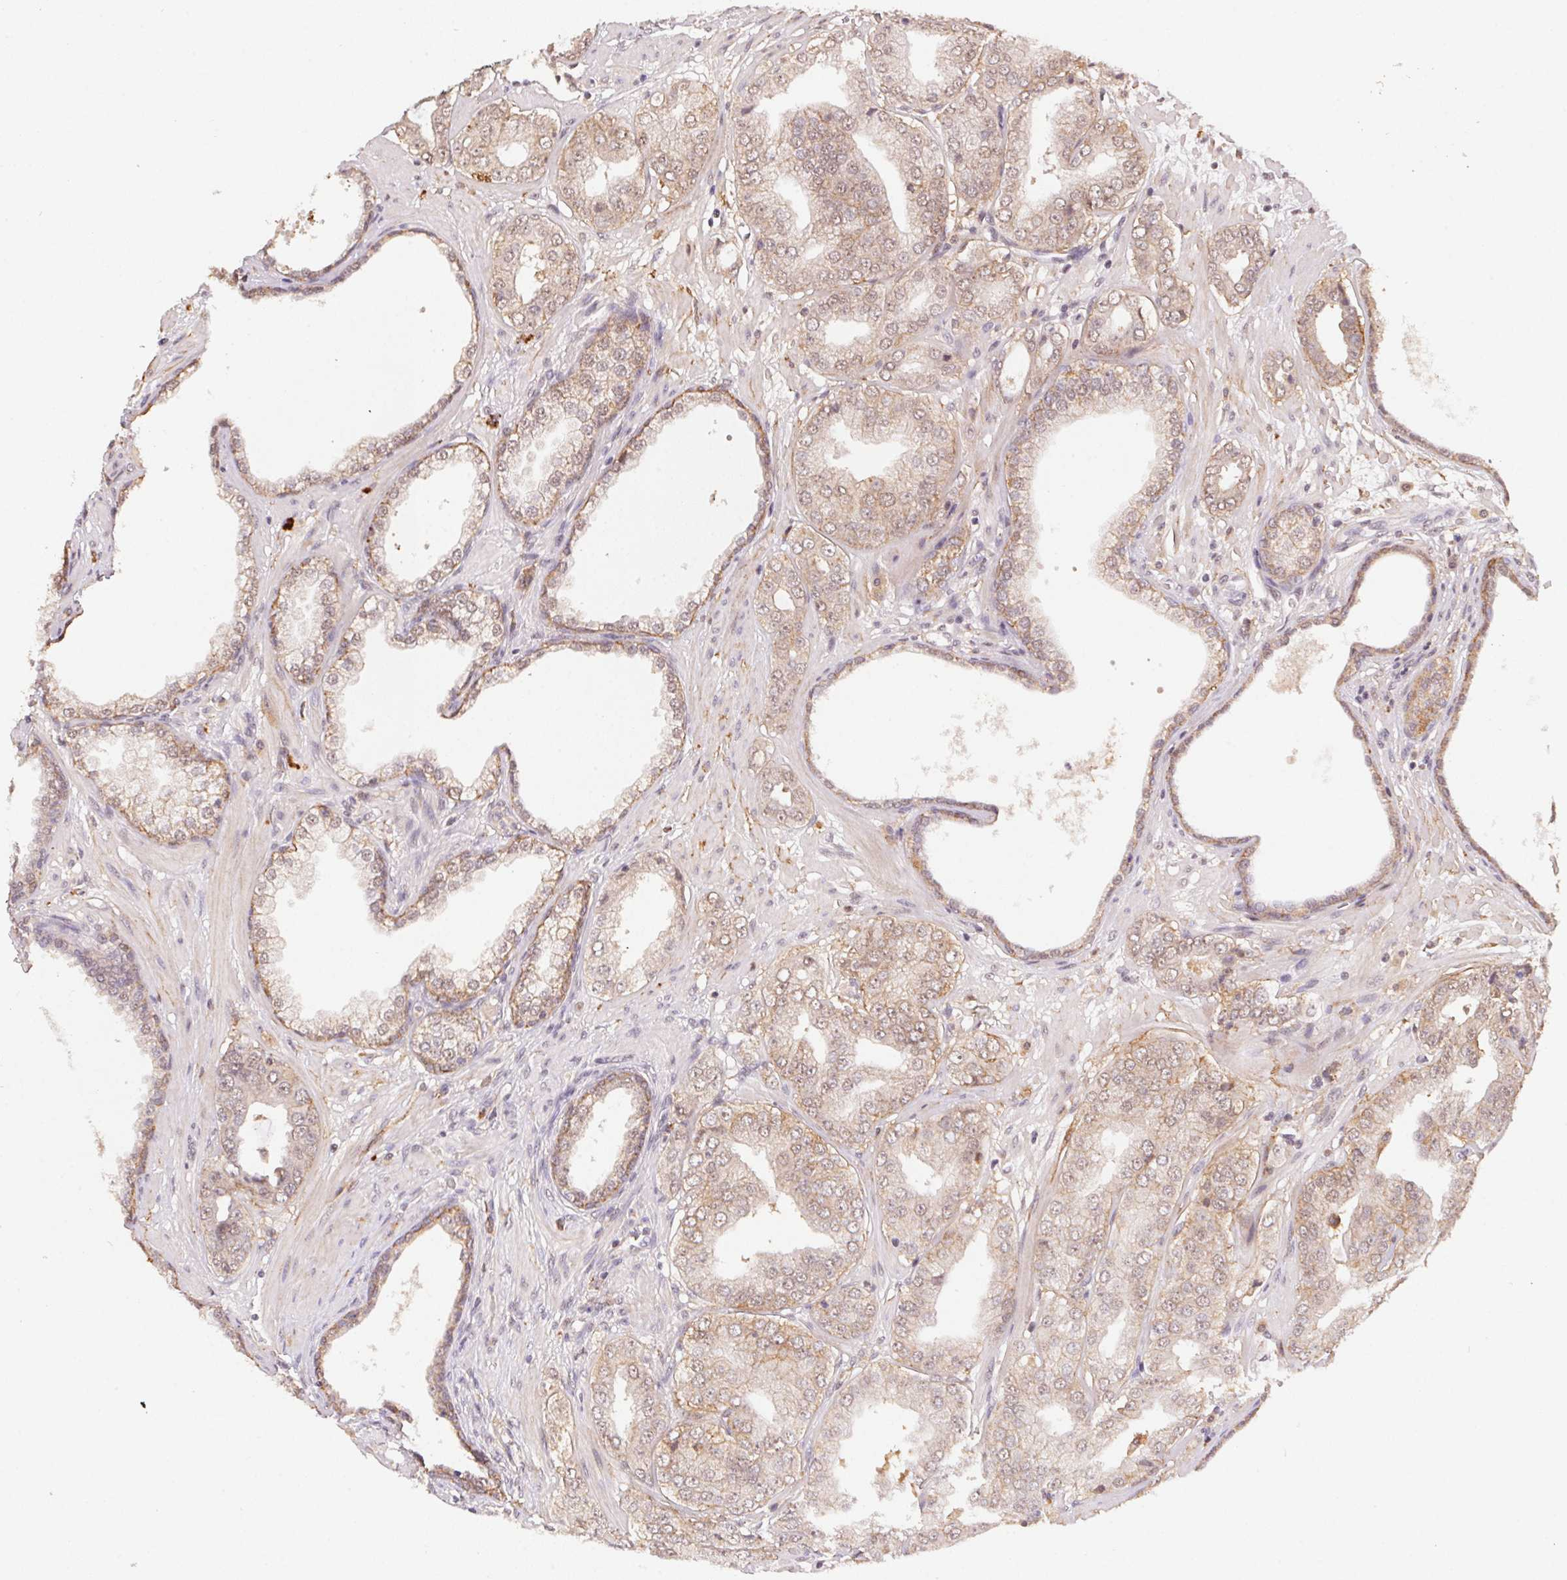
{"staining": {"intensity": "weak", "quantity": ">75%", "location": "cytoplasmic/membranous"}, "tissue": "prostate cancer", "cell_type": "Tumor cells", "image_type": "cancer", "snomed": [{"axis": "morphology", "description": "Adenocarcinoma, Low grade"}, {"axis": "topography", "description": "Prostate"}], "caption": "A brown stain highlights weak cytoplasmic/membranous staining of a protein in human adenocarcinoma (low-grade) (prostate) tumor cells.", "gene": "SLC52A2", "patient": {"sex": "male", "age": 60}}